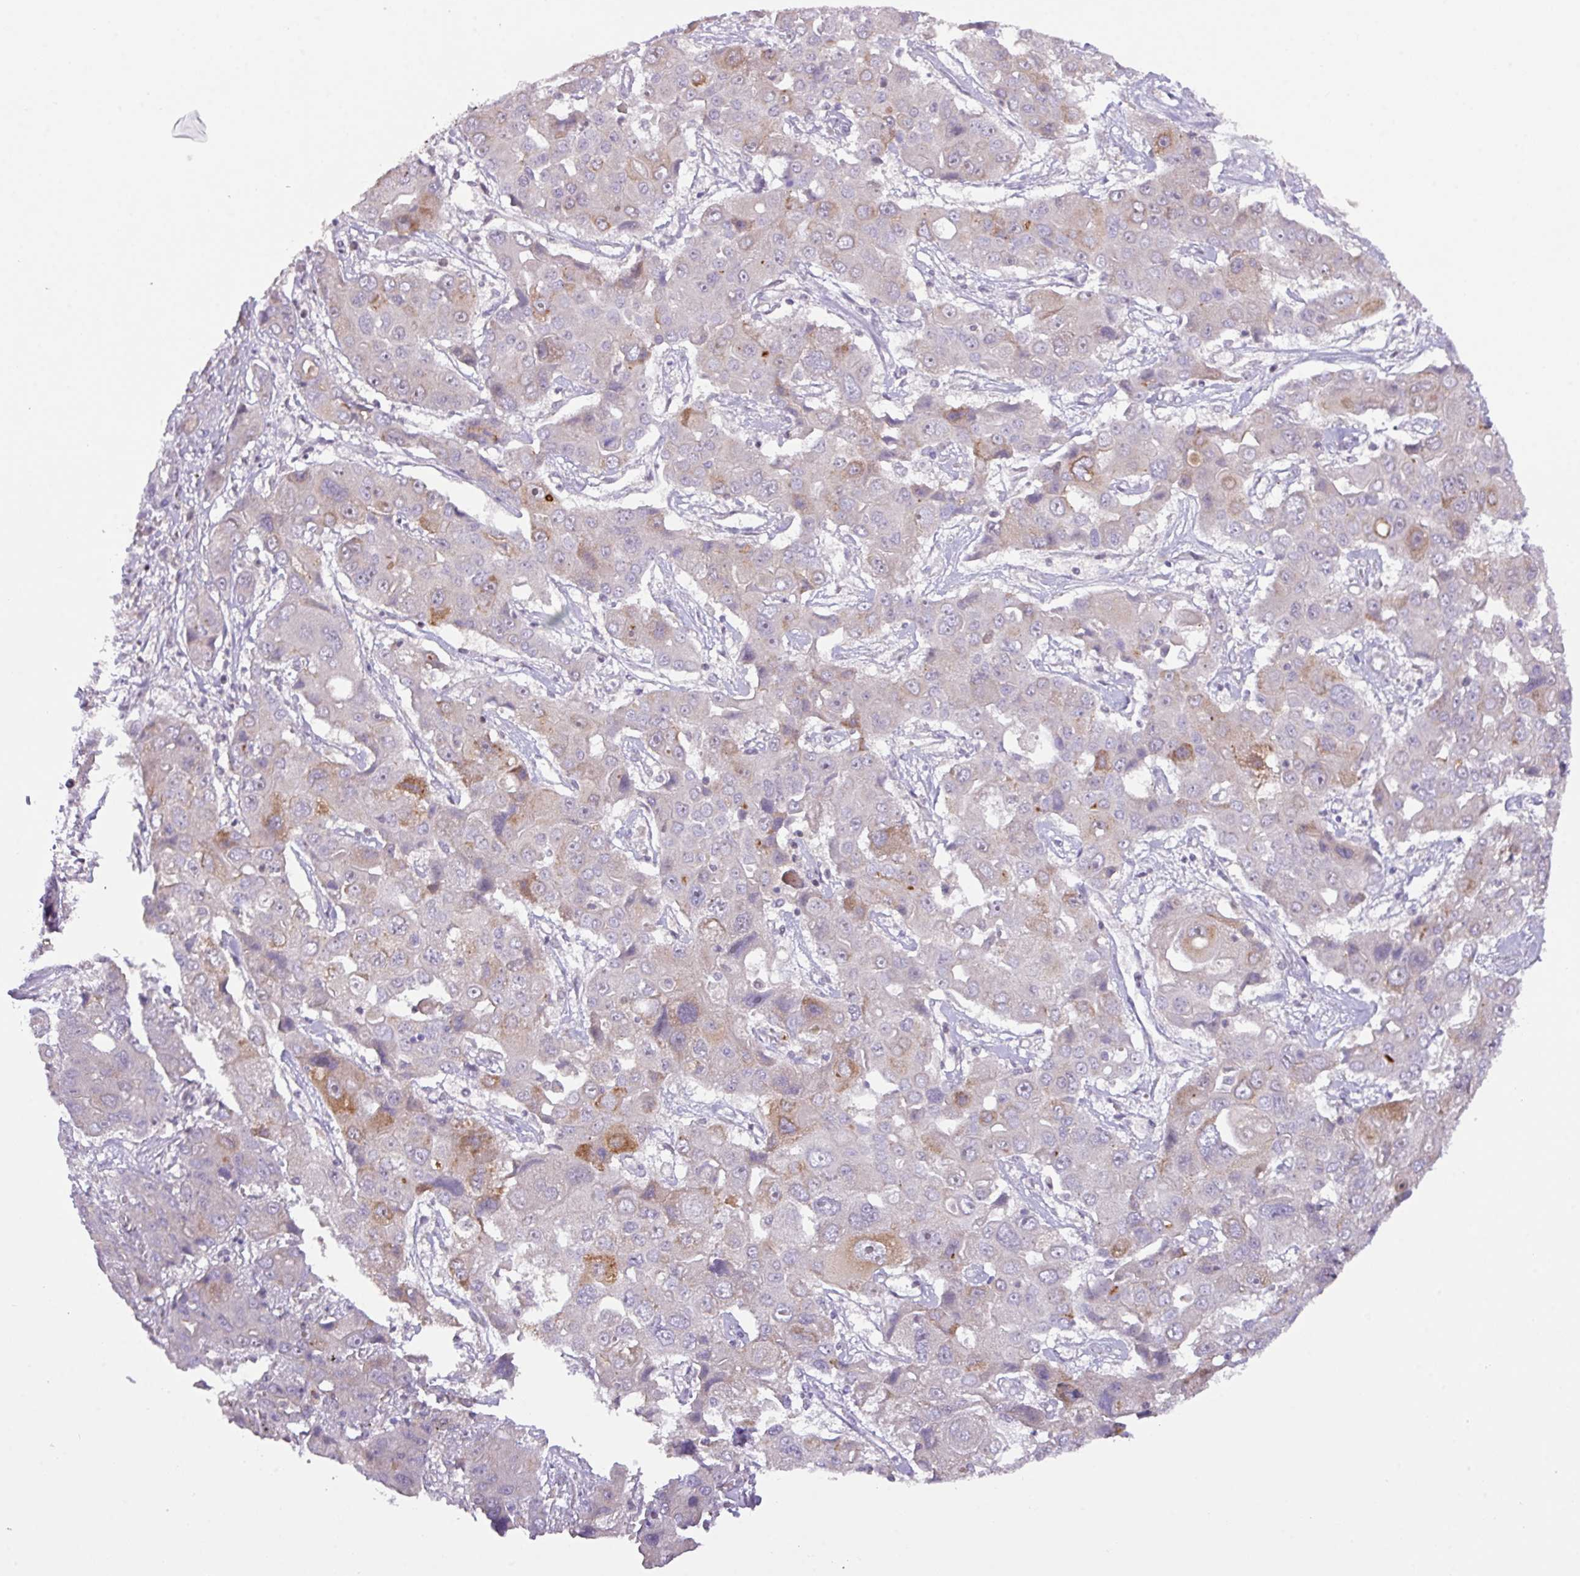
{"staining": {"intensity": "moderate", "quantity": "<25%", "location": "cytoplasmic/membranous"}, "tissue": "liver cancer", "cell_type": "Tumor cells", "image_type": "cancer", "snomed": [{"axis": "morphology", "description": "Cholangiocarcinoma"}, {"axis": "topography", "description": "Liver"}], "caption": "IHC histopathology image of neoplastic tissue: cholangiocarcinoma (liver) stained using IHC displays low levels of moderate protein expression localized specifically in the cytoplasmic/membranous of tumor cells, appearing as a cytoplasmic/membranous brown color.", "gene": "ZNF394", "patient": {"sex": "male", "age": 67}}